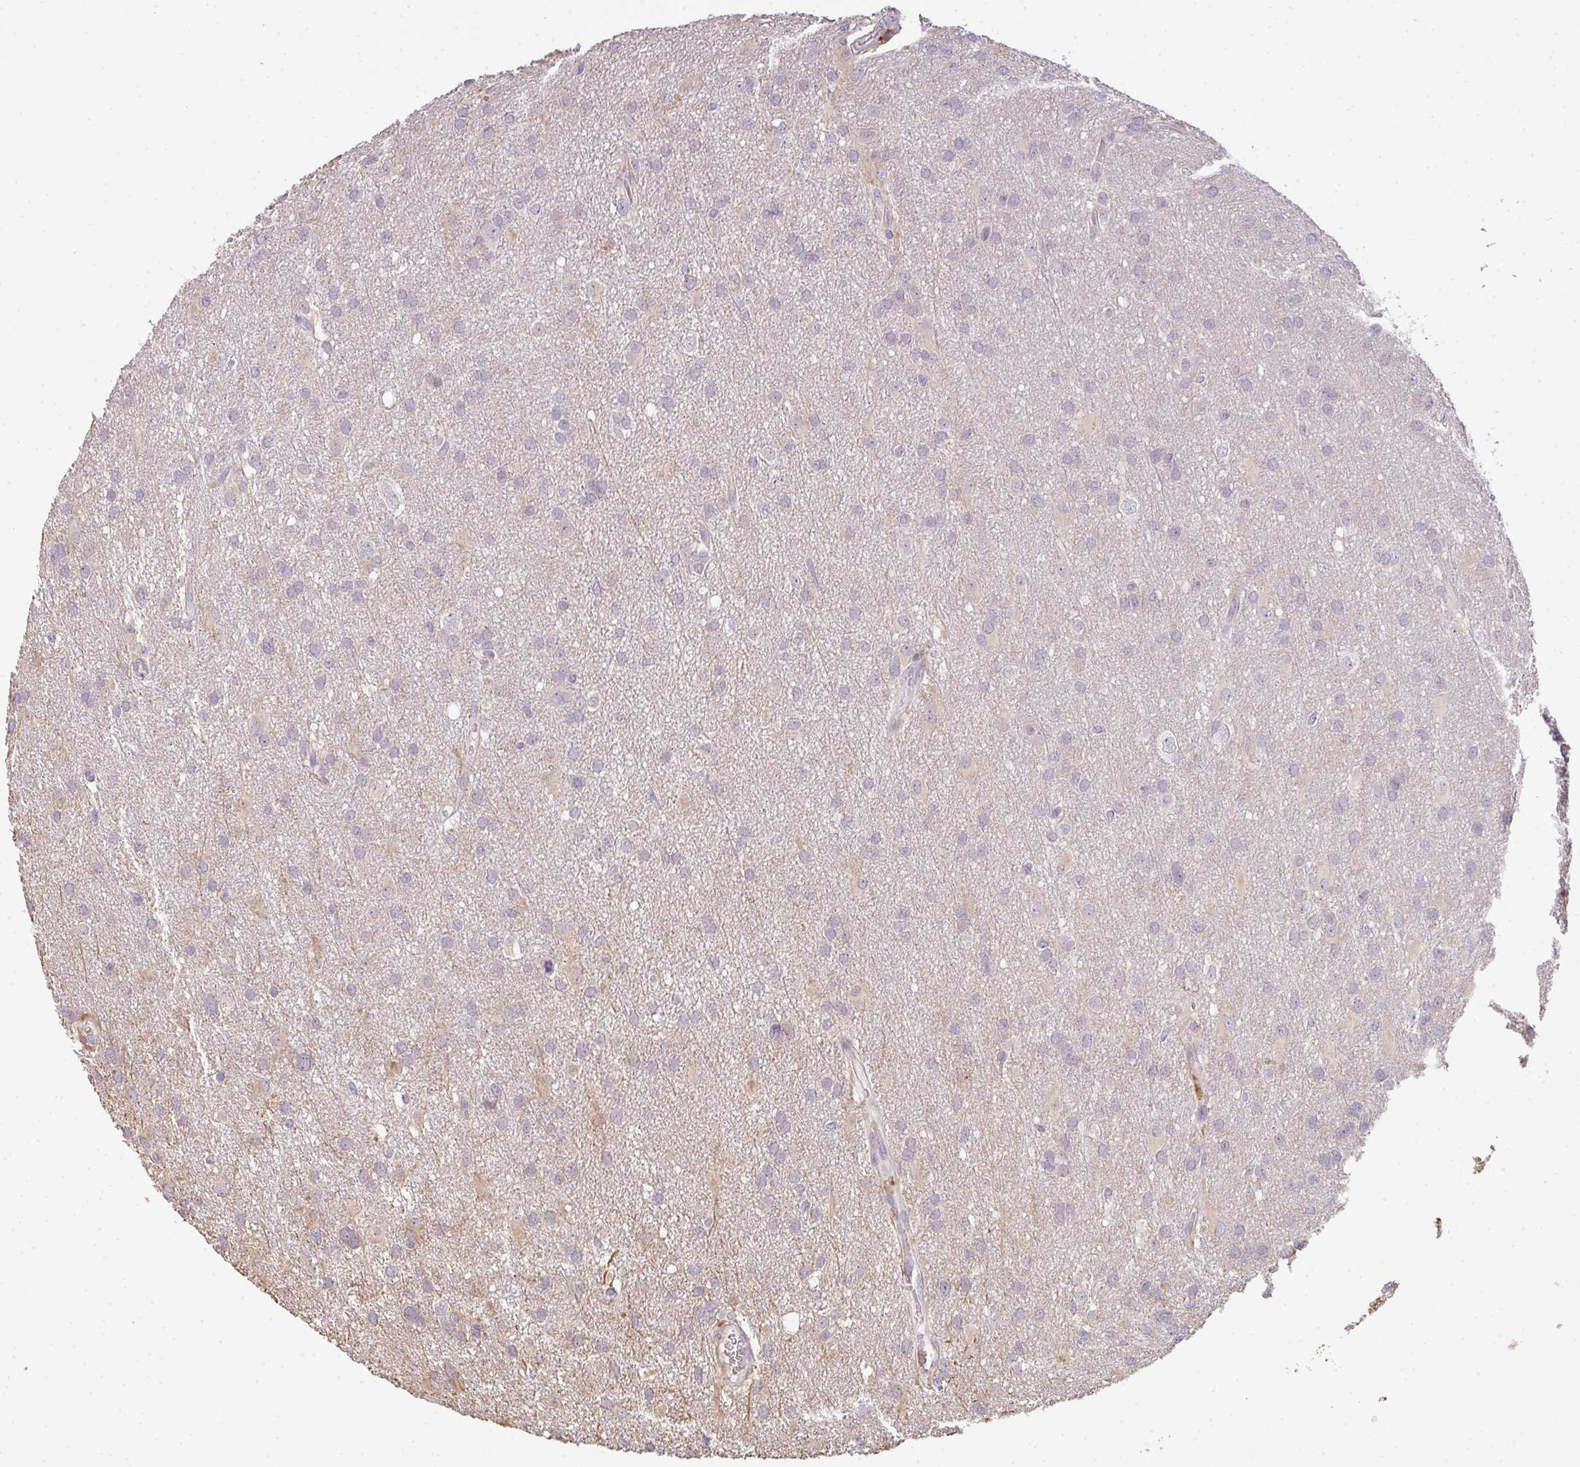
{"staining": {"intensity": "negative", "quantity": "none", "location": "none"}, "tissue": "glioma", "cell_type": "Tumor cells", "image_type": "cancer", "snomed": [{"axis": "morphology", "description": "Glioma, malignant, High grade"}, {"axis": "topography", "description": "Brain"}], "caption": "A micrograph of glioma stained for a protein demonstrates no brown staining in tumor cells.", "gene": "TMEM237", "patient": {"sex": "male", "age": 53}}